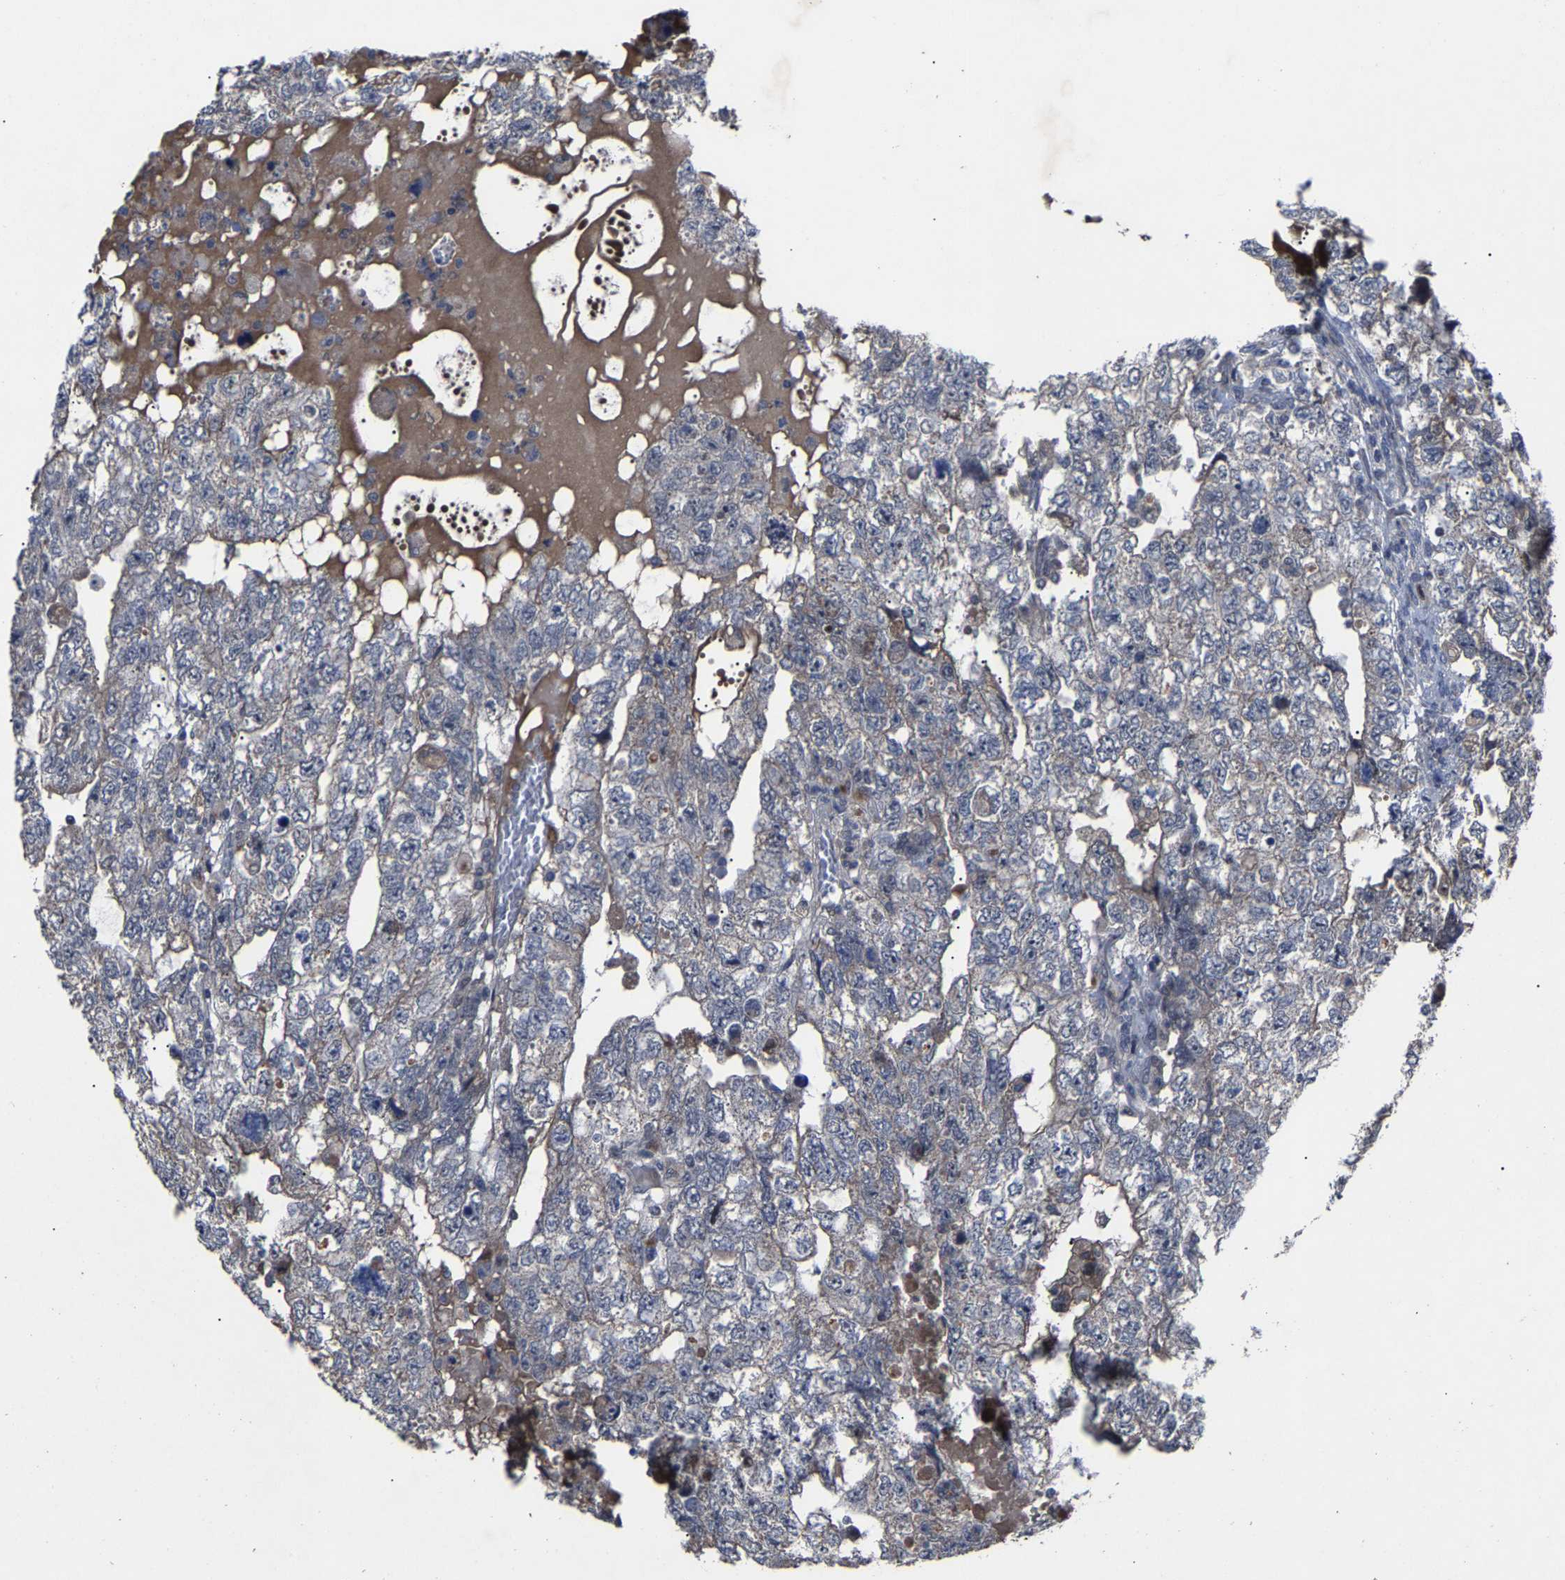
{"staining": {"intensity": "negative", "quantity": "none", "location": "none"}, "tissue": "testis cancer", "cell_type": "Tumor cells", "image_type": "cancer", "snomed": [{"axis": "morphology", "description": "Carcinoma, Embryonal, NOS"}, {"axis": "topography", "description": "Testis"}], "caption": "IHC of embryonal carcinoma (testis) displays no staining in tumor cells.", "gene": "LSM8", "patient": {"sex": "male", "age": 36}}